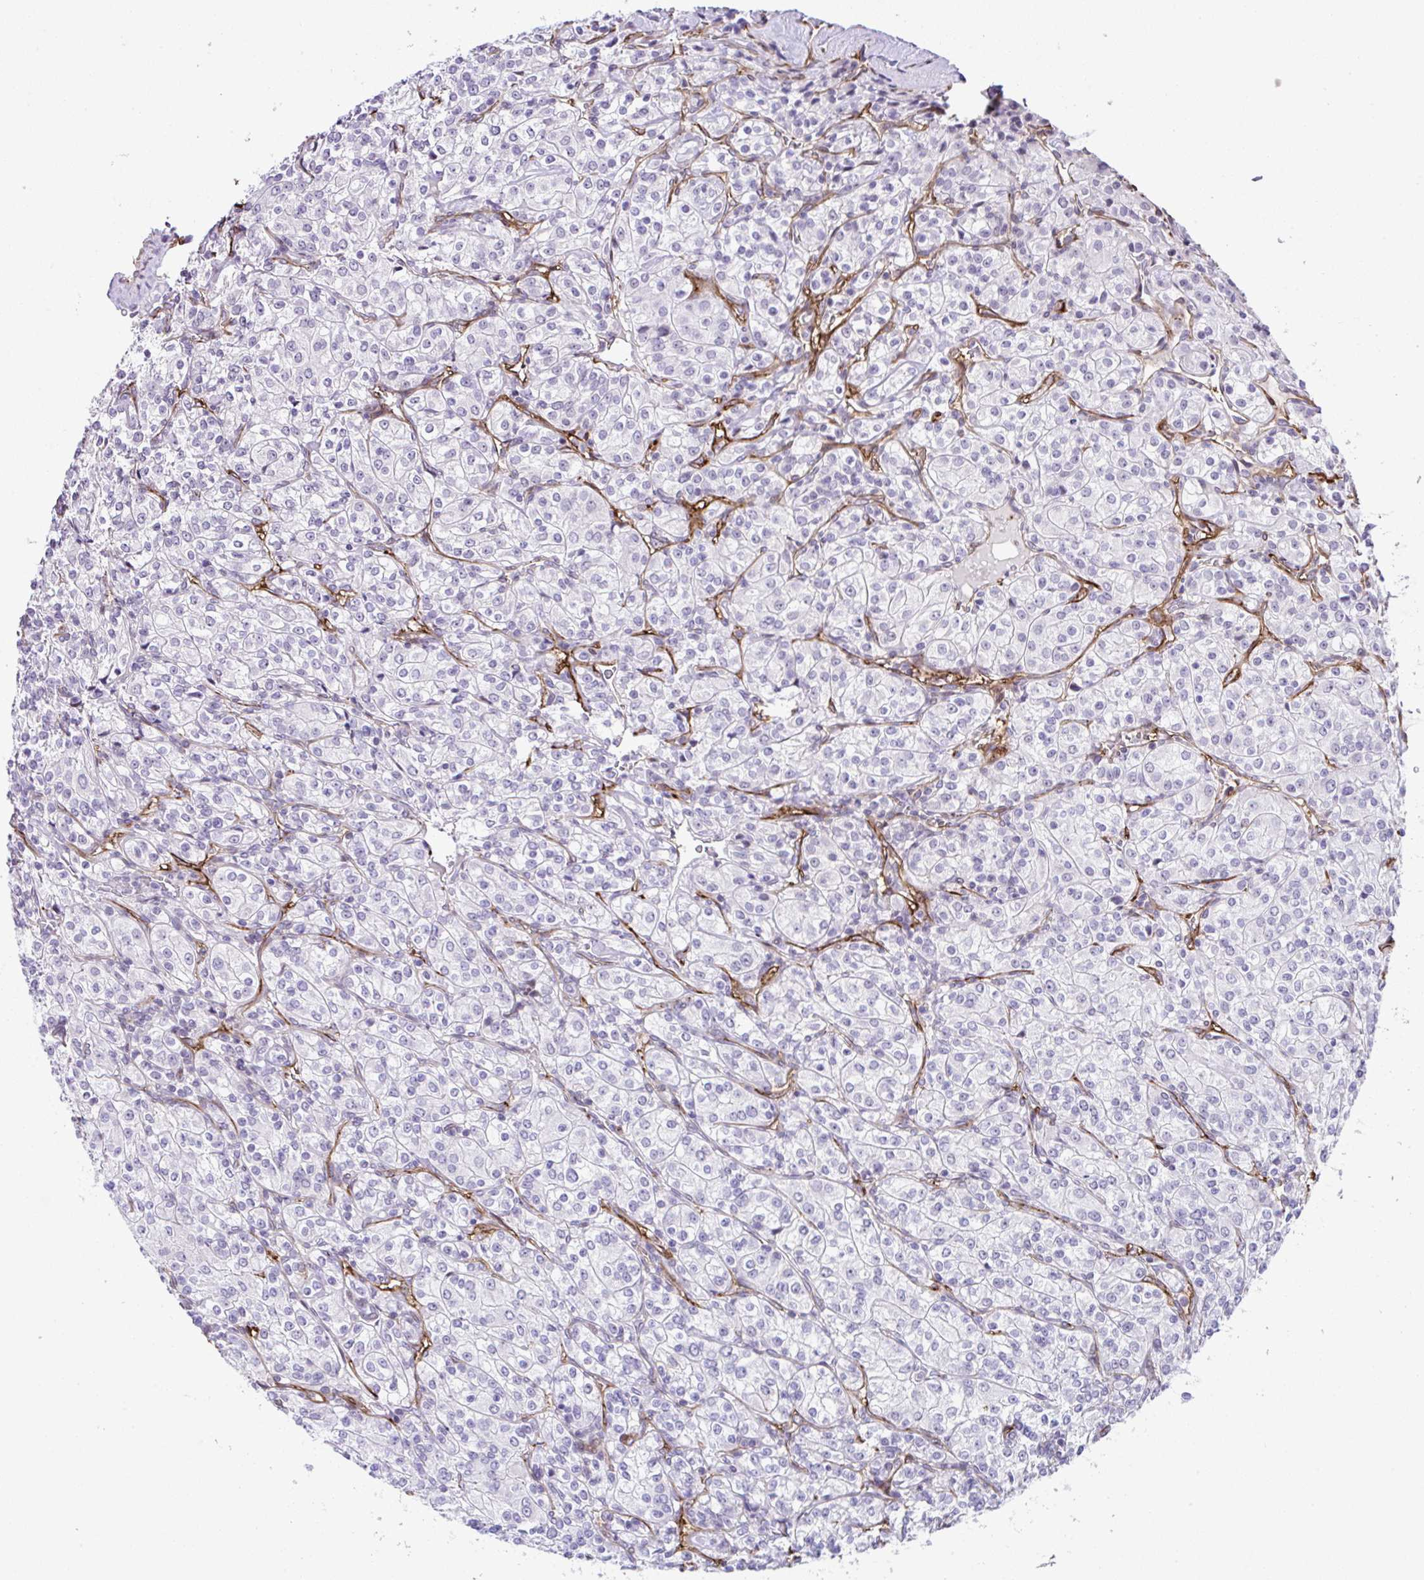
{"staining": {"intensity": "negative", "quantity": "none", "location": "none"}, "tissue": "renal cancer", "cell_type": "Tumor cells", "image_type": "cancer", "snomed": [{"axis": "morphology", "description": "Adenocarcinoma, NOS"}, {"axis": "topography", "description": "Kidney"}], "caption": "IHC micrograph of neoplastic tissue: human renal cancer stained with DAB (3,3'-diaminobenzidine) reveals no significant protein positivity in tumor cells.", "gene": "FBXO34", "patient": {"sex": "male", "age": 77}}